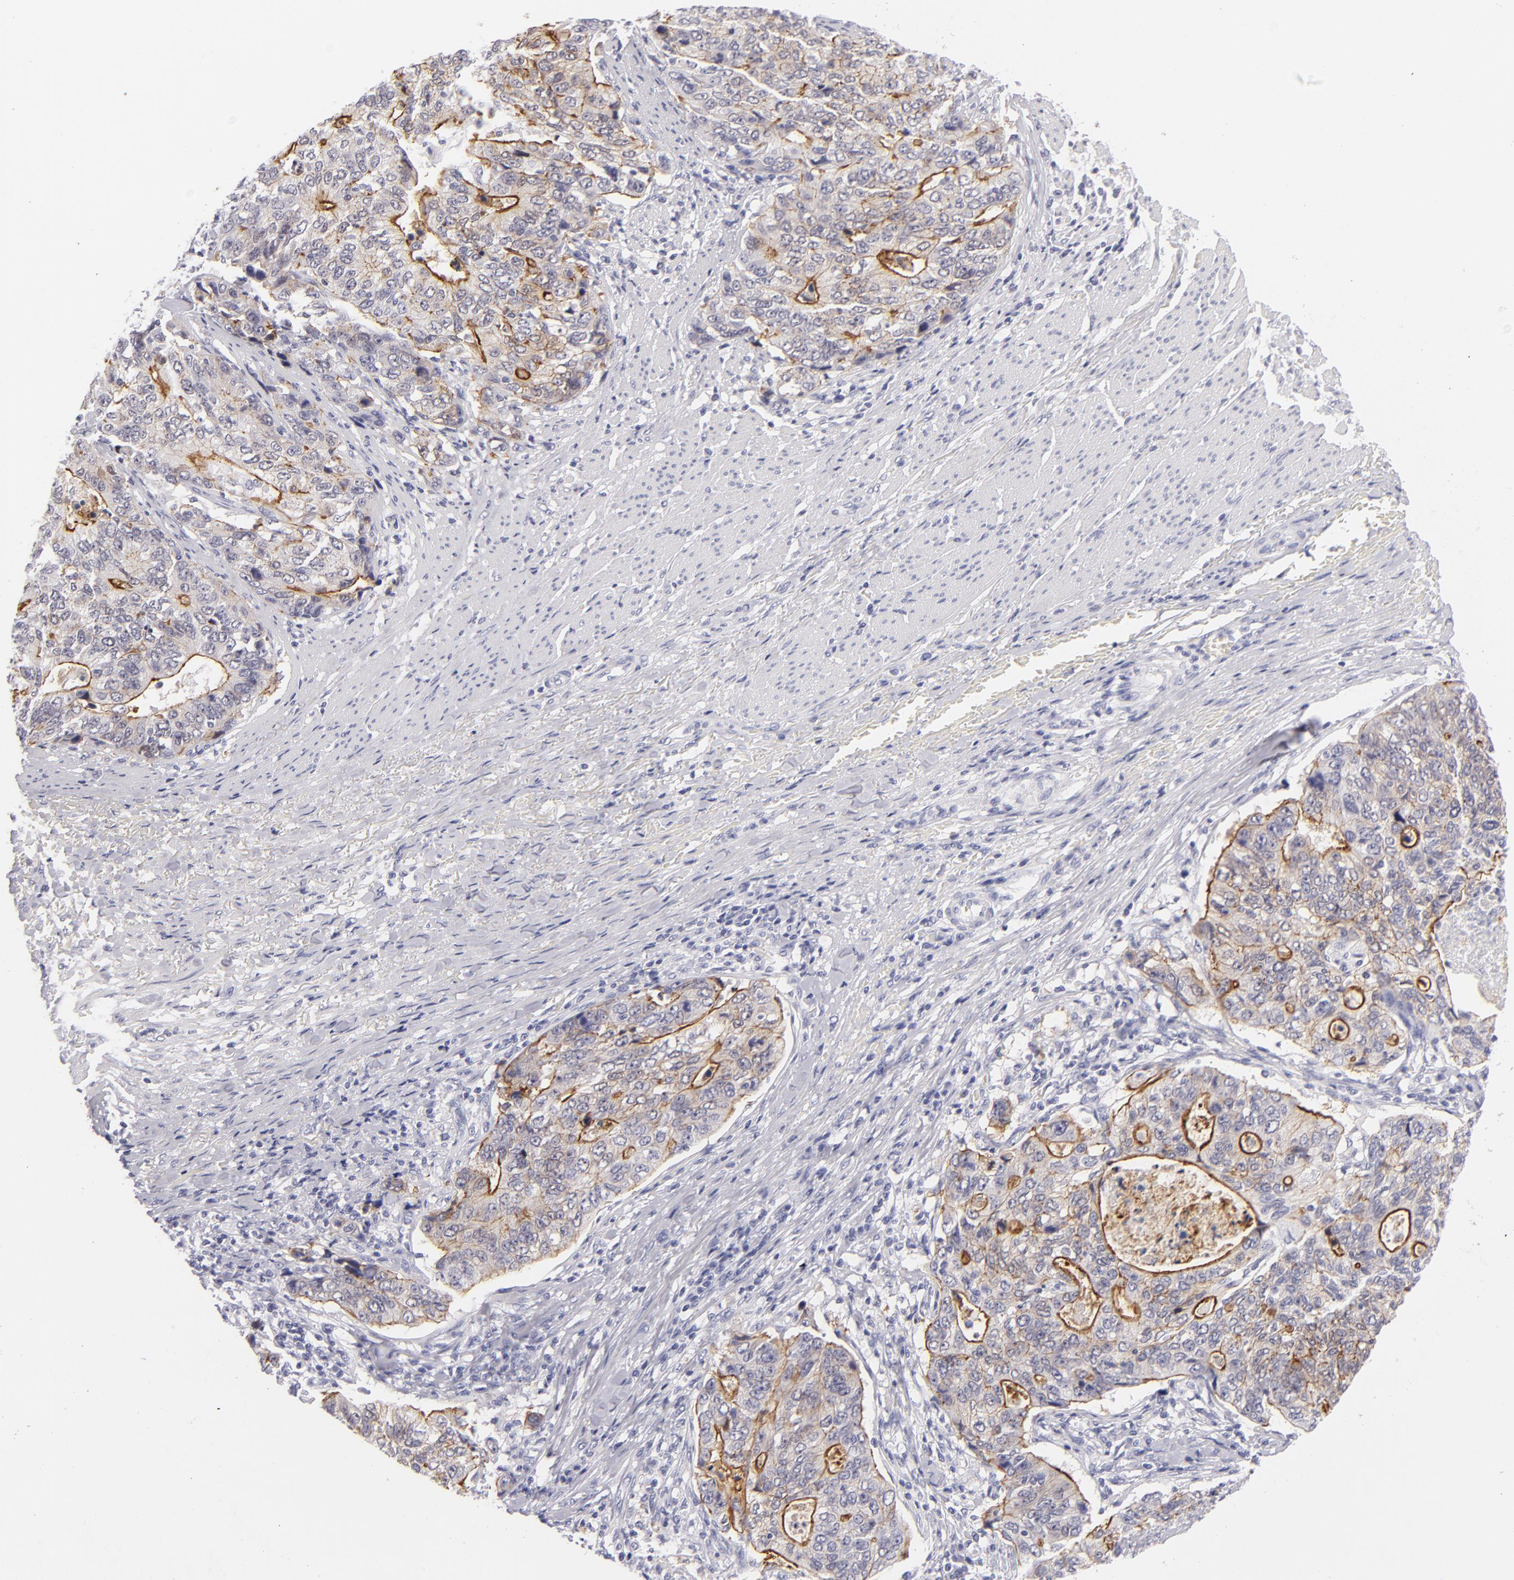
{"staining": {"intensity": "moderate", "quantity": ">75%", "location": "cytoplasmic/membranous"}, "tissue": "stomach cancer", "cell_type": "Tumor cells", "image_type": "cancer", "snomed": [{"axis": "morphology", "description": "Adenocarcinoma, NOS"}, {"axis": "topography", "description": "Esophagus"}, {"axis": "topography", "description": "Stomach"}], "caption": "Brown immunohistochemical staining in human stomach cancer demonstrates moderate cytoplasmic/membranous staining in approximately >75% of tumor cells.", "gene": "VIL1", "patient": {"sex": "male", "age": 74}}